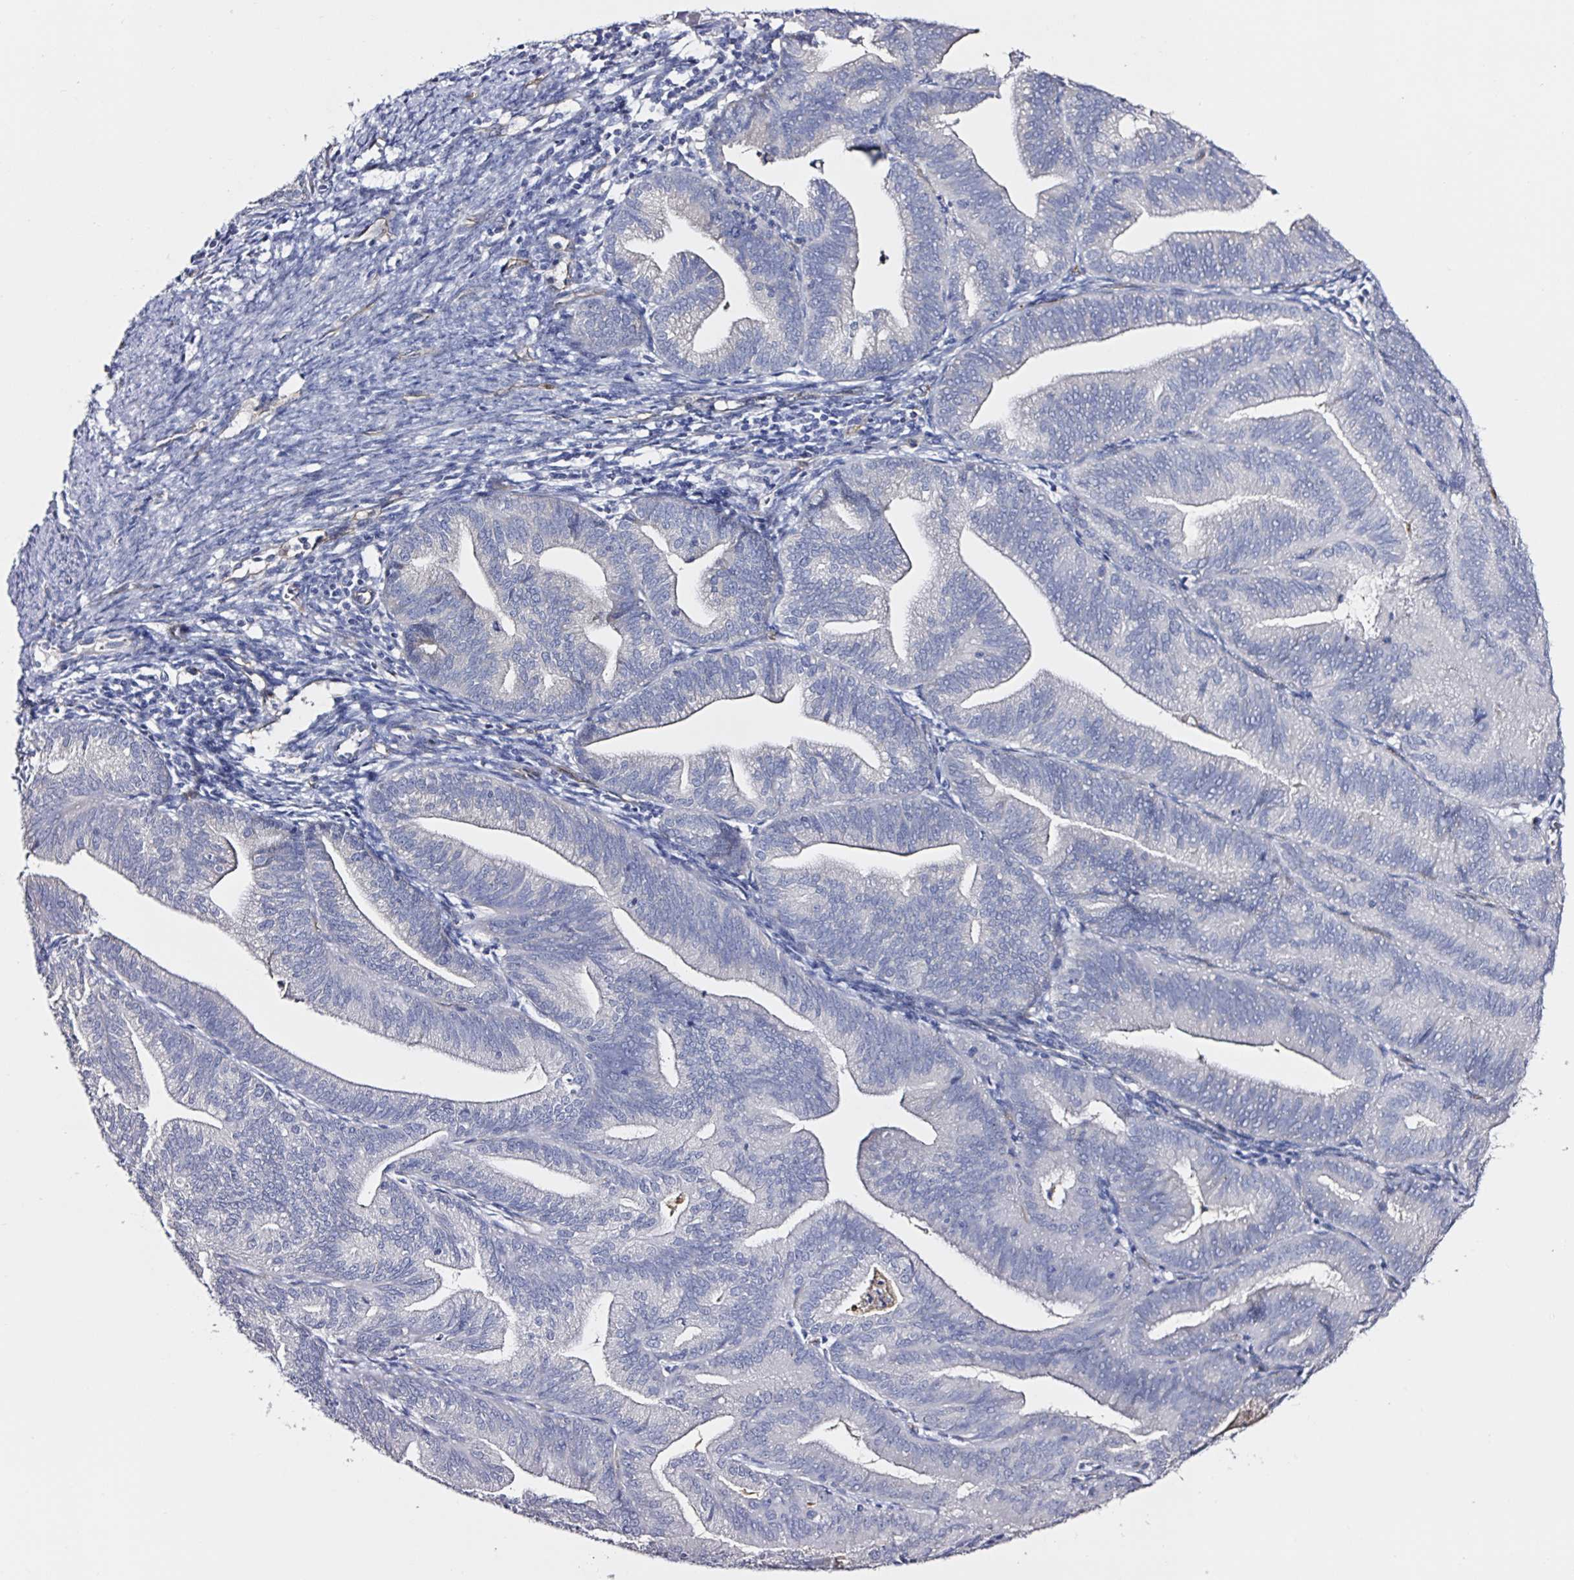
{"staining": {"intensity": "negative", "quantity": "none", "location": "none"}, "tissue": "endometrial cancer", "cell_type": "Tumor cells", "image_type": "cancer", "snomed": [{"axis": "morphology", "description": "Adenocarcinoma, NOS"}, {"axis": "topography", "description": "Endometrium"}], "caption": "Tumor cells are negative for protein expression in human endometrial cancer.", "gene": "ACSBG2", "patient": {"sex": "female", "age": 70}}